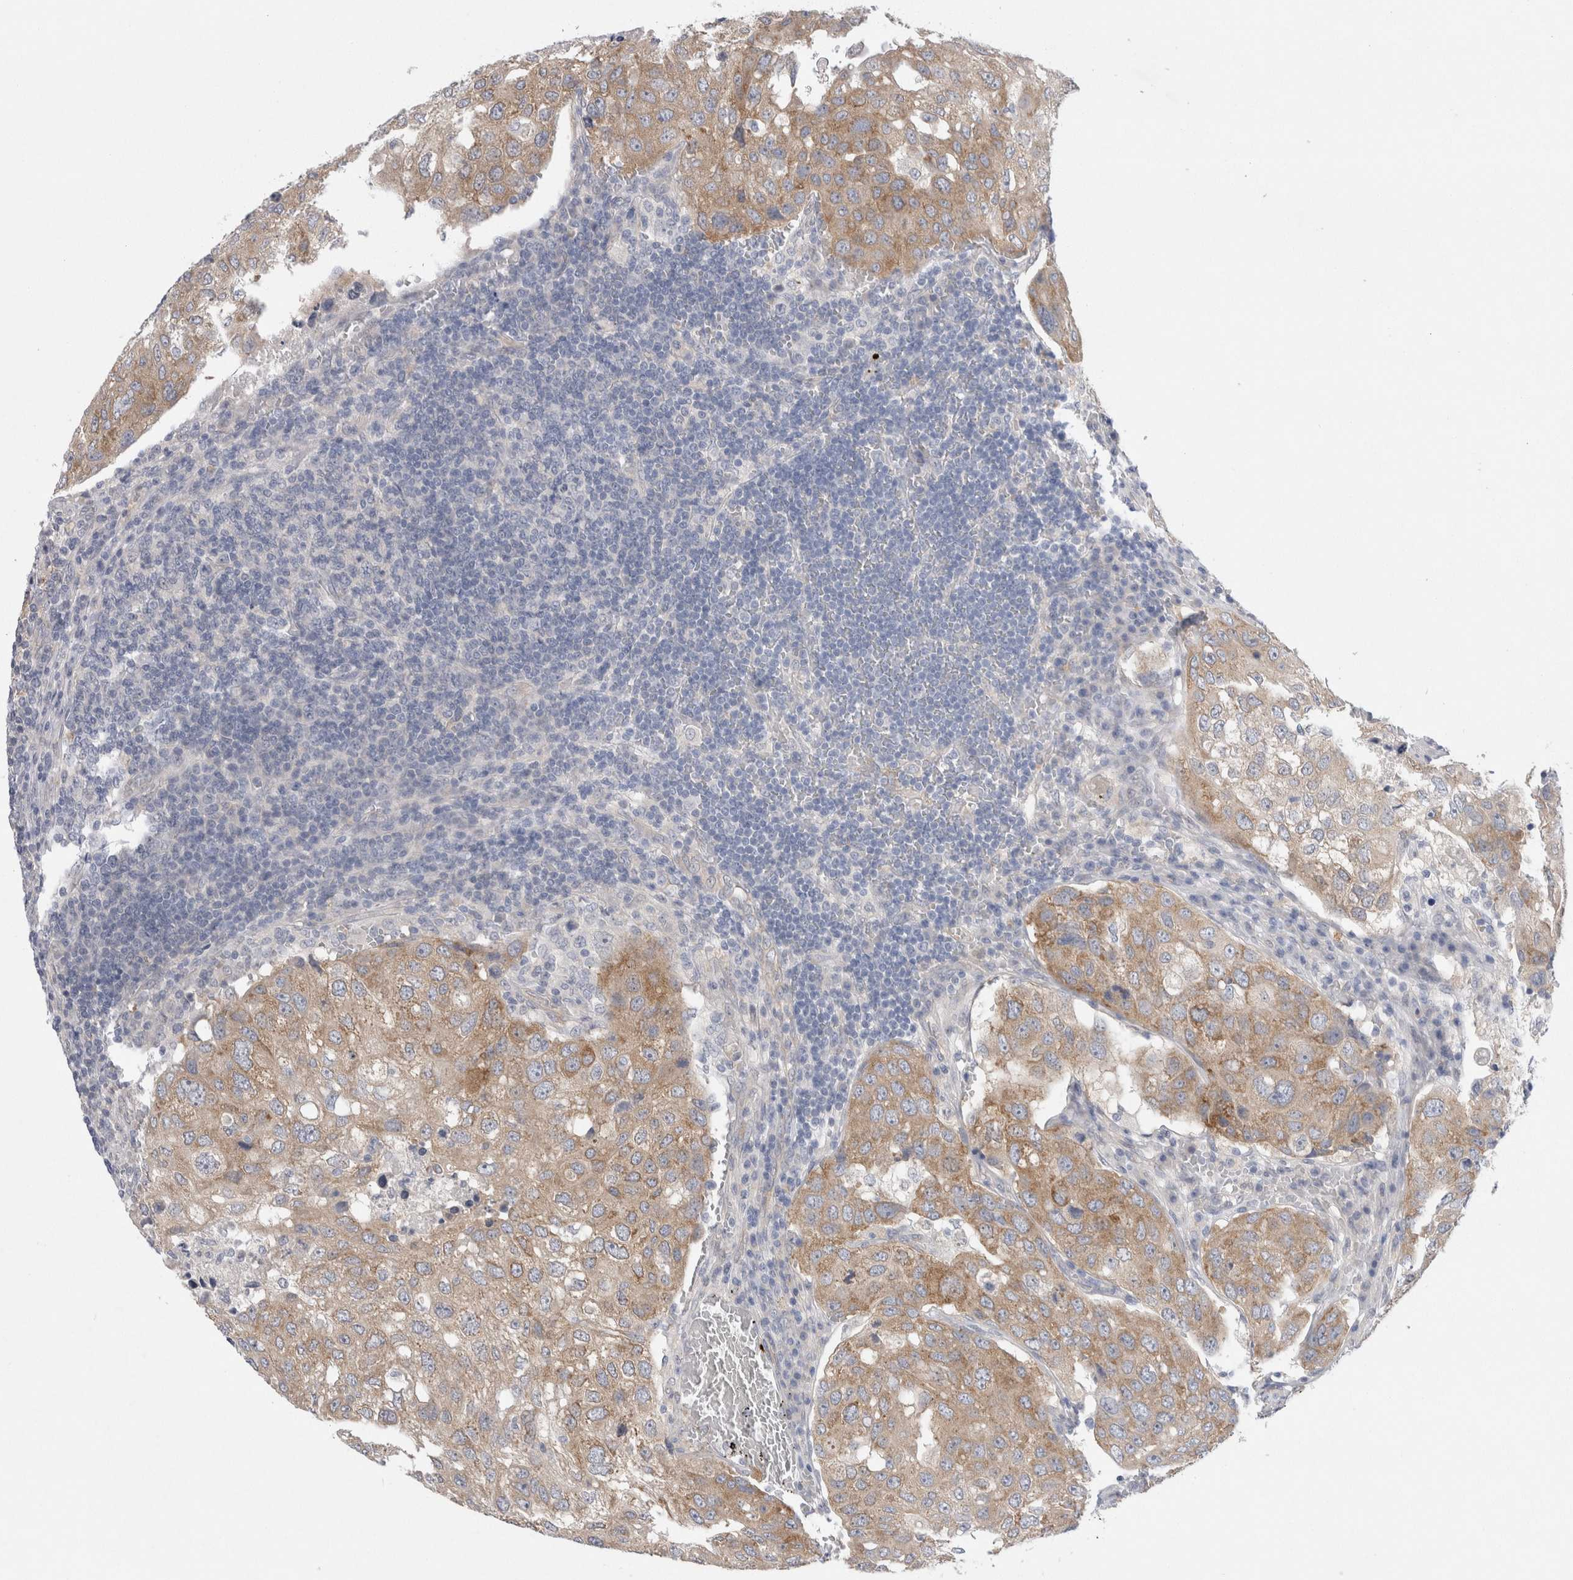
{"staining": {"intensity": "weak", "quantity": ">75%", "location": "cytoplasmic/membranous"}, "tissue": "urothelial cancer", "cell_type": "Tumor cells", "image_type": "cancer", "snomed": [{"axis": "morphology", "description": "Urothelial carcinoma, High grade"}, {"axis": "topography", "description": "Lymph node"}, {"axis": "topography", "description": "Urinary bladder"}], "caption": "Brown immunohistochemical staining in human urothelial cancer reveals weak cytoplasmic/membranous staining in about >75% of tumor cells.", "gene": "WIPF2", "patient": {"sex": "male", "age": 51}}